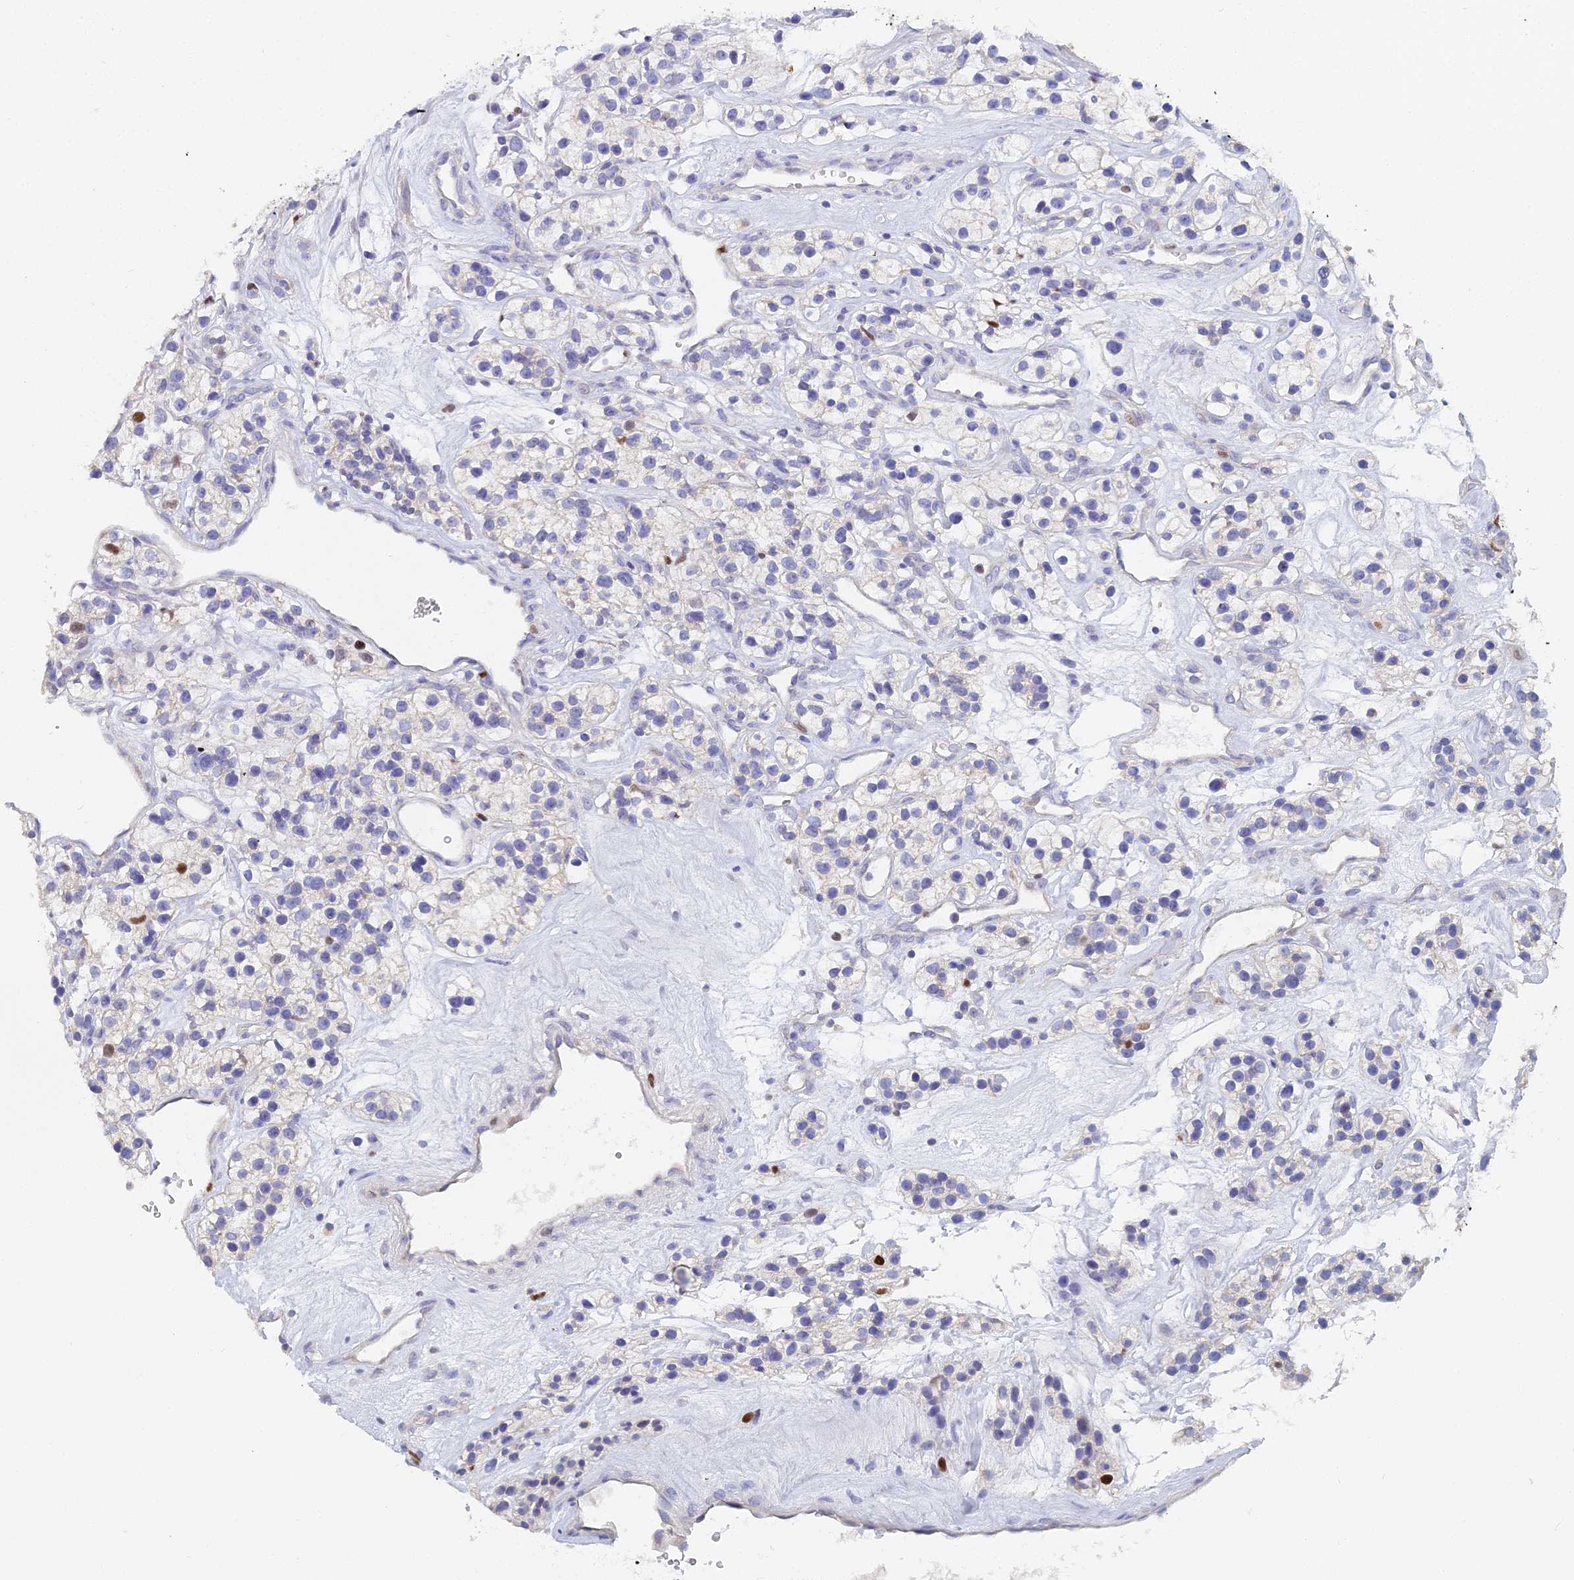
{"staining": {"intensity": "strong", "quantity": "<25%", "location": "nuclear"}, "tissue": "renal cancer", "cell_type": "Tumor cells", "image_type": "cancer", "snomed": [{"axis": "morphology", "description": "Adenocarcinoma, NOS"}, {"axis": "topography", "description": "Kidney"}], "caption": "A histopathology image showing strong nuclear staining in approximately <25% of tumor cells in renal cancer, as visualized by brown immunohistochemical staining.", "gene": "MCM2", "patient": {"sex": "female", "age": 57}}